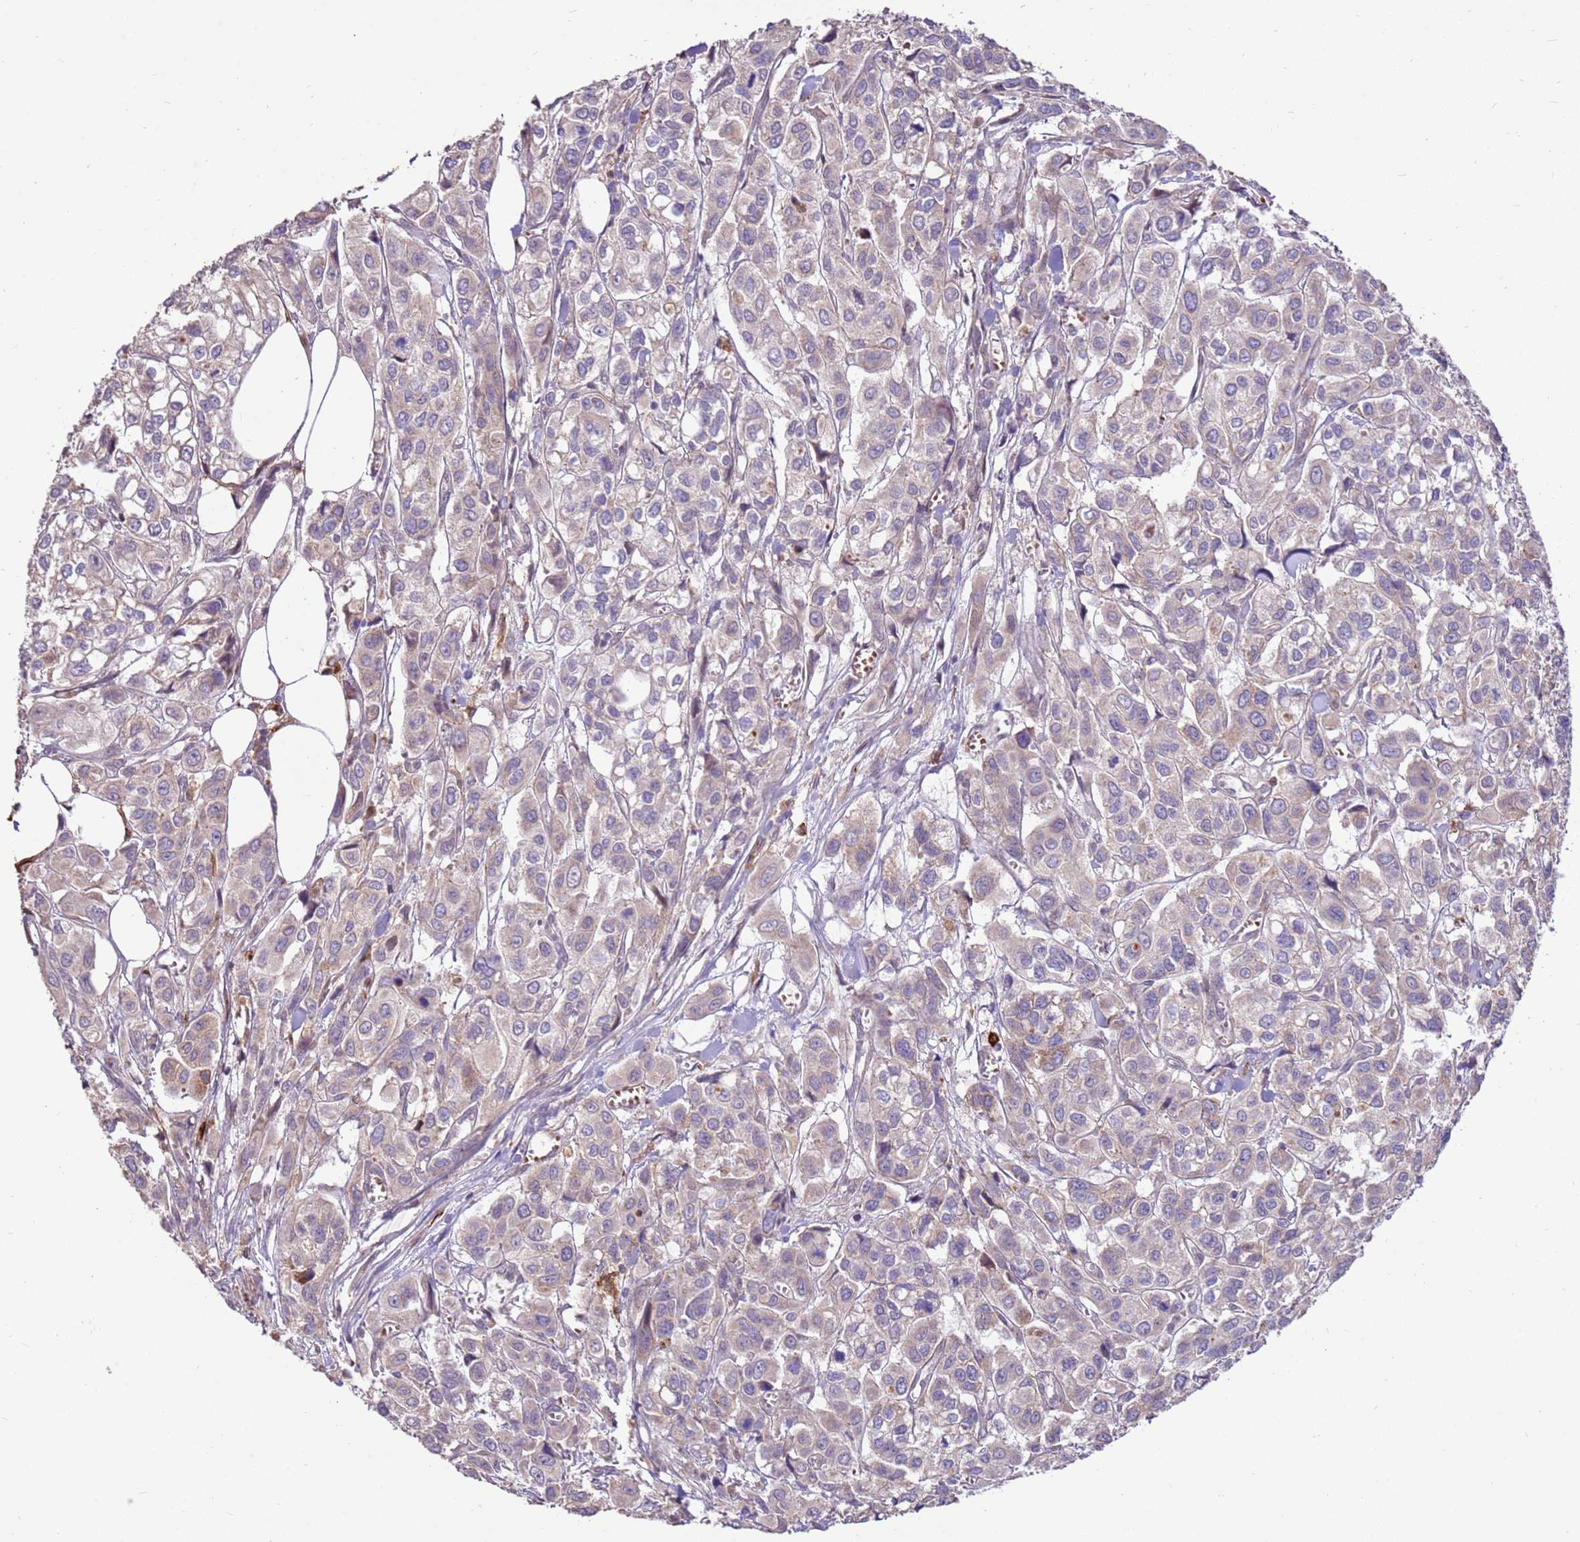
{"staining": {"intensity": "weak", "quantity": "<25%", "location": "cytoplasmic/membranous"}, "tissue": "urothelial cancer", "cell_type": "Tumor cells", "image_type": "cancer", "snomed": [{"axis": "morphology", "description": "Urothelial carcinoma, High grade"}, {"axis": "topography", "description": "Urinary bladder"}], "caption": "Immunohistochemical staining of human urothelial cancer demonstrates no significant positivity in tumor cells.", "gene": "LGI4", "patient": {"sex": "male", "age": 67}}